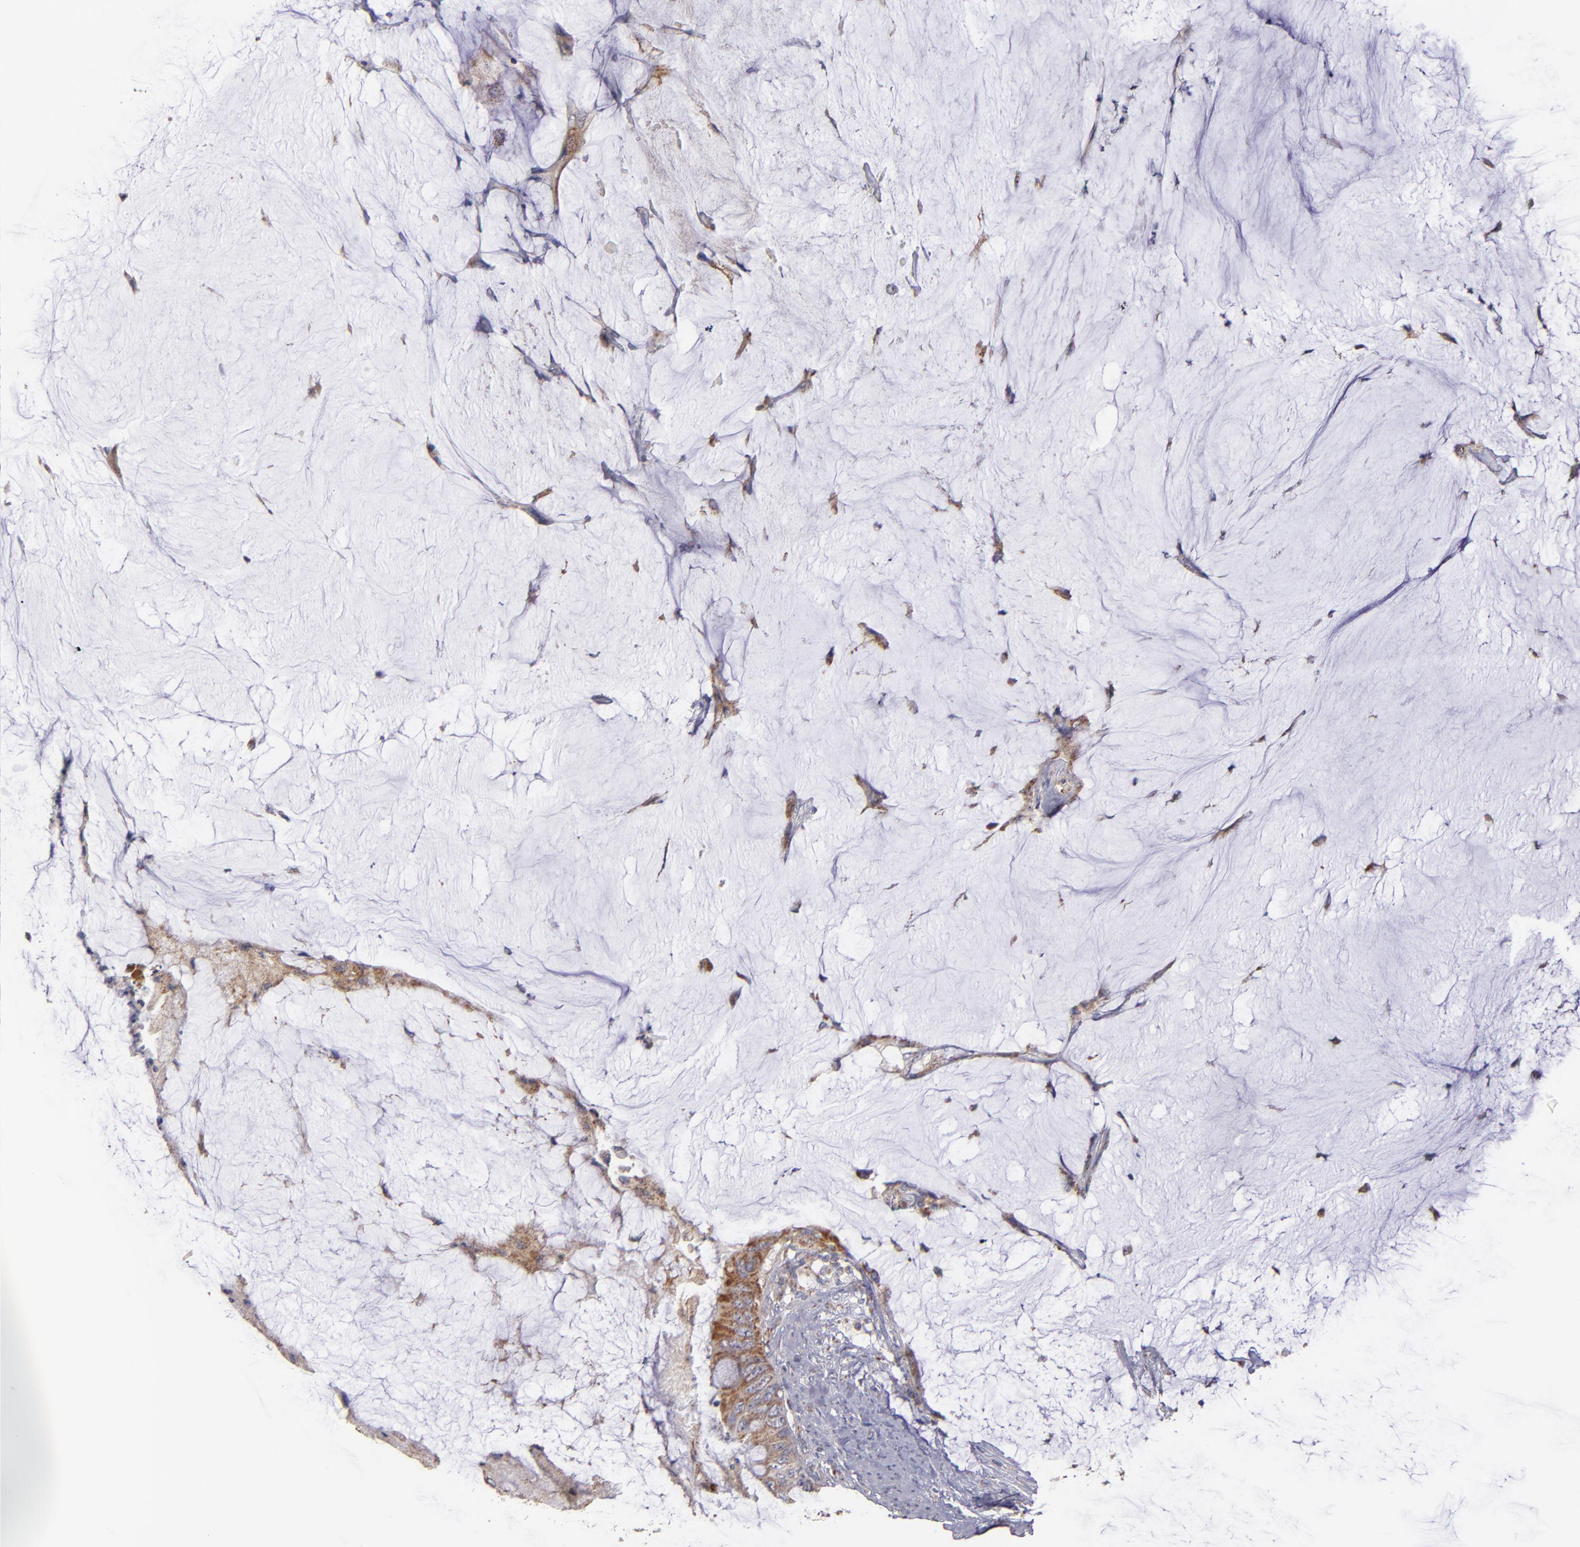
{"staining": {"intensity": "moderate", "quantity": ">75%", "location": "cytoplasmic/membranous"}, "tissue": "colorectal cancer", "cell_type": "Tumor cells", "image_type": "cancer", "snomed": [{"axis": "morphology", "description": "Normal tissue, NOS"}, {"axis": "morphology", "description": "Adenocarcinoma, NOS"}, {"axis": "topography", "description": "Rectum"}, {"axis": "topography", "description": "Peripheral nerve tissue"}], "caption": "Moderate cytoplasmic/membranous positivity for a protein is present in approximately >75% of tumor cells of colorectal adenocarcinoma using IHC.", "gene": "CLTA", "patient": {"sex": "female", "age": 77}}